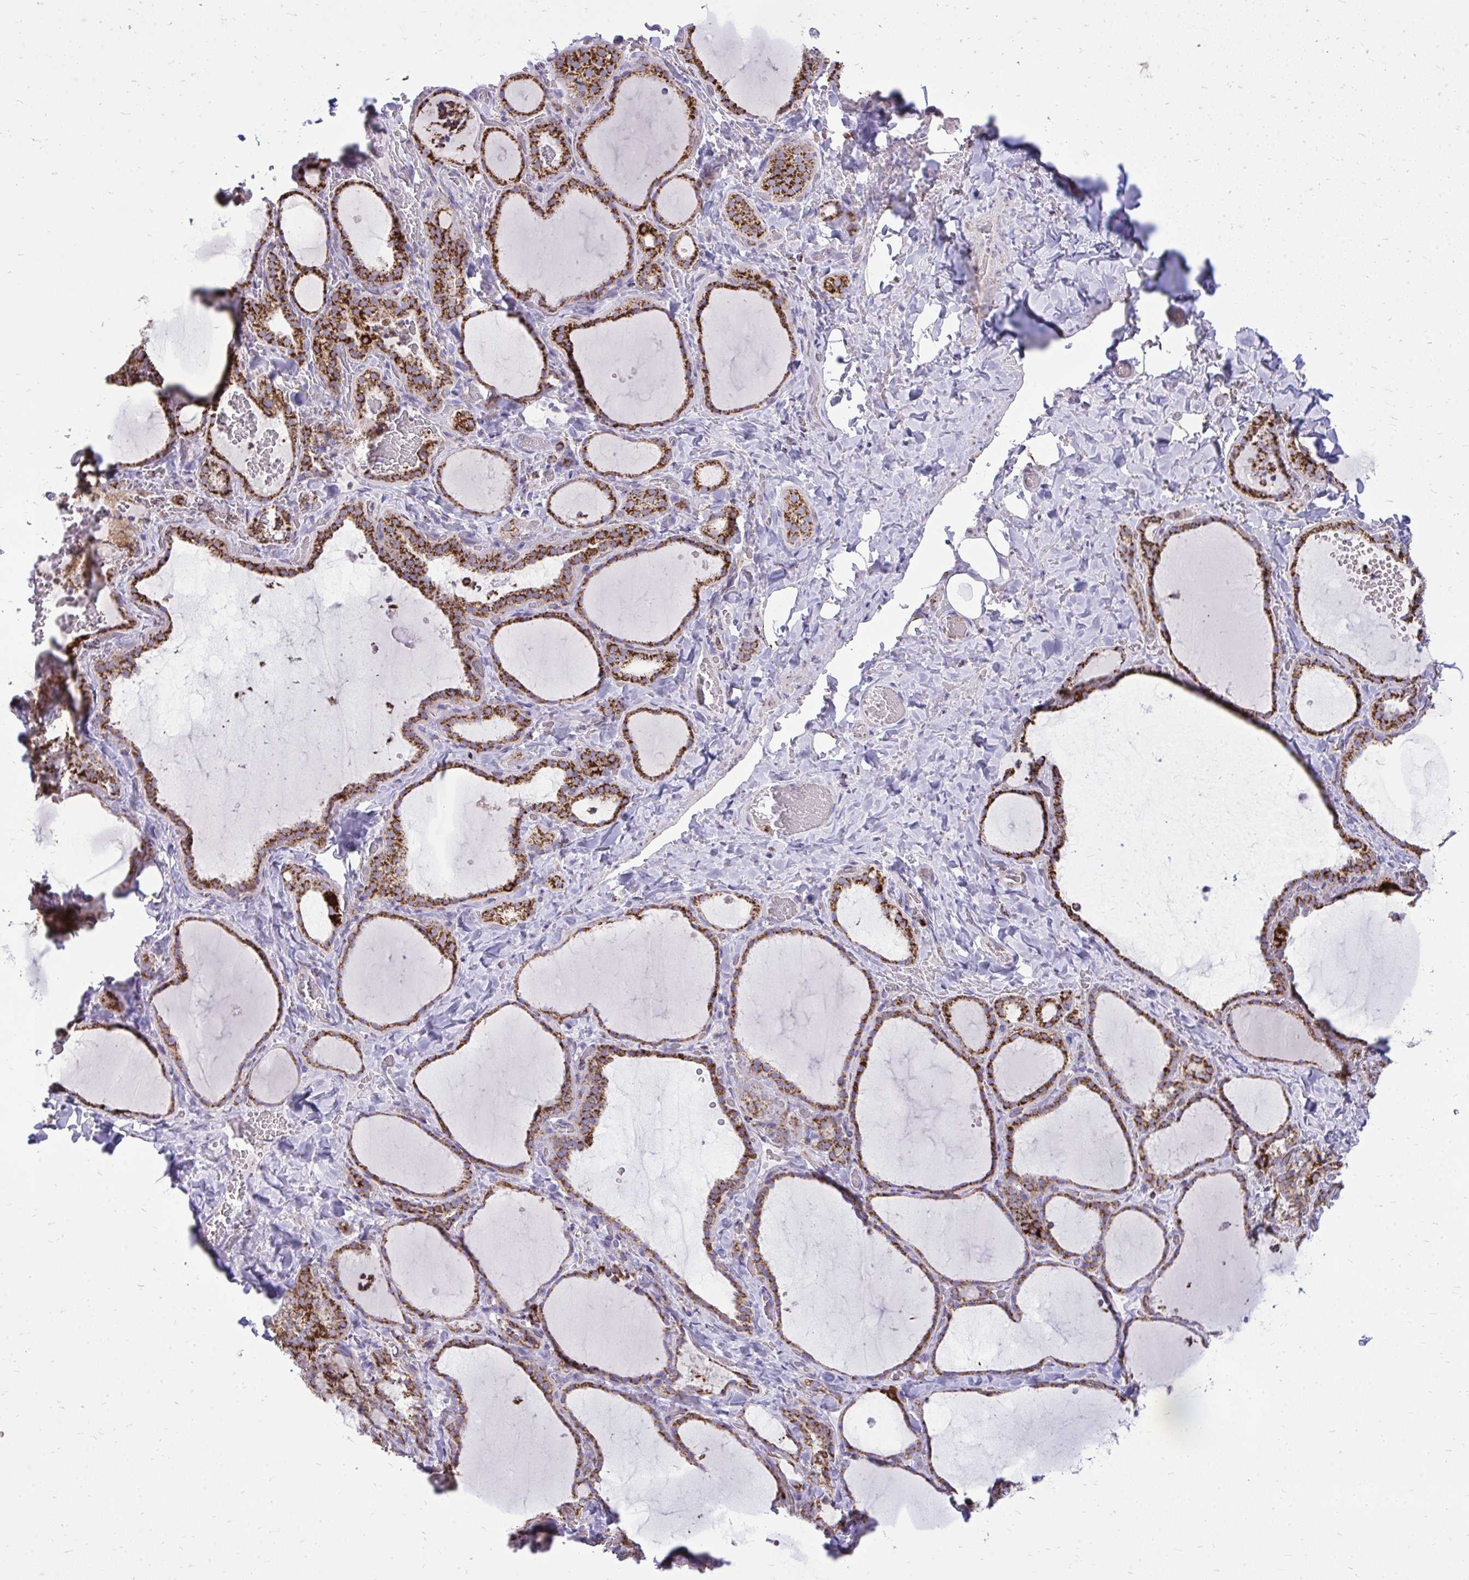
{"staining": {"intensity": "strong", "quantity": ">75%", "location": "cytoplasmic/membranous"}, "tissue": "thyroid gland", "cell_type": "Glandular cells", "image_type": "normal", "snomed": [{"axis": "morphology", "description": "Normal tissue, NOS"}, {"axis": "topography", "description": "Thyroid gland"}], "caption": "High-magnification brightfield microscopy of normal thyroid gland stained with DAB (3,3'-diaminobenzidine) (brown) and counterstained with hematoxylin (blue). glandular cells exhibit strong cytoplasmic/membranous positivity is identified in approximately>75% of cells.", "gene": "SPTBN2", "patient": {"sex": "female", "age": 22}}